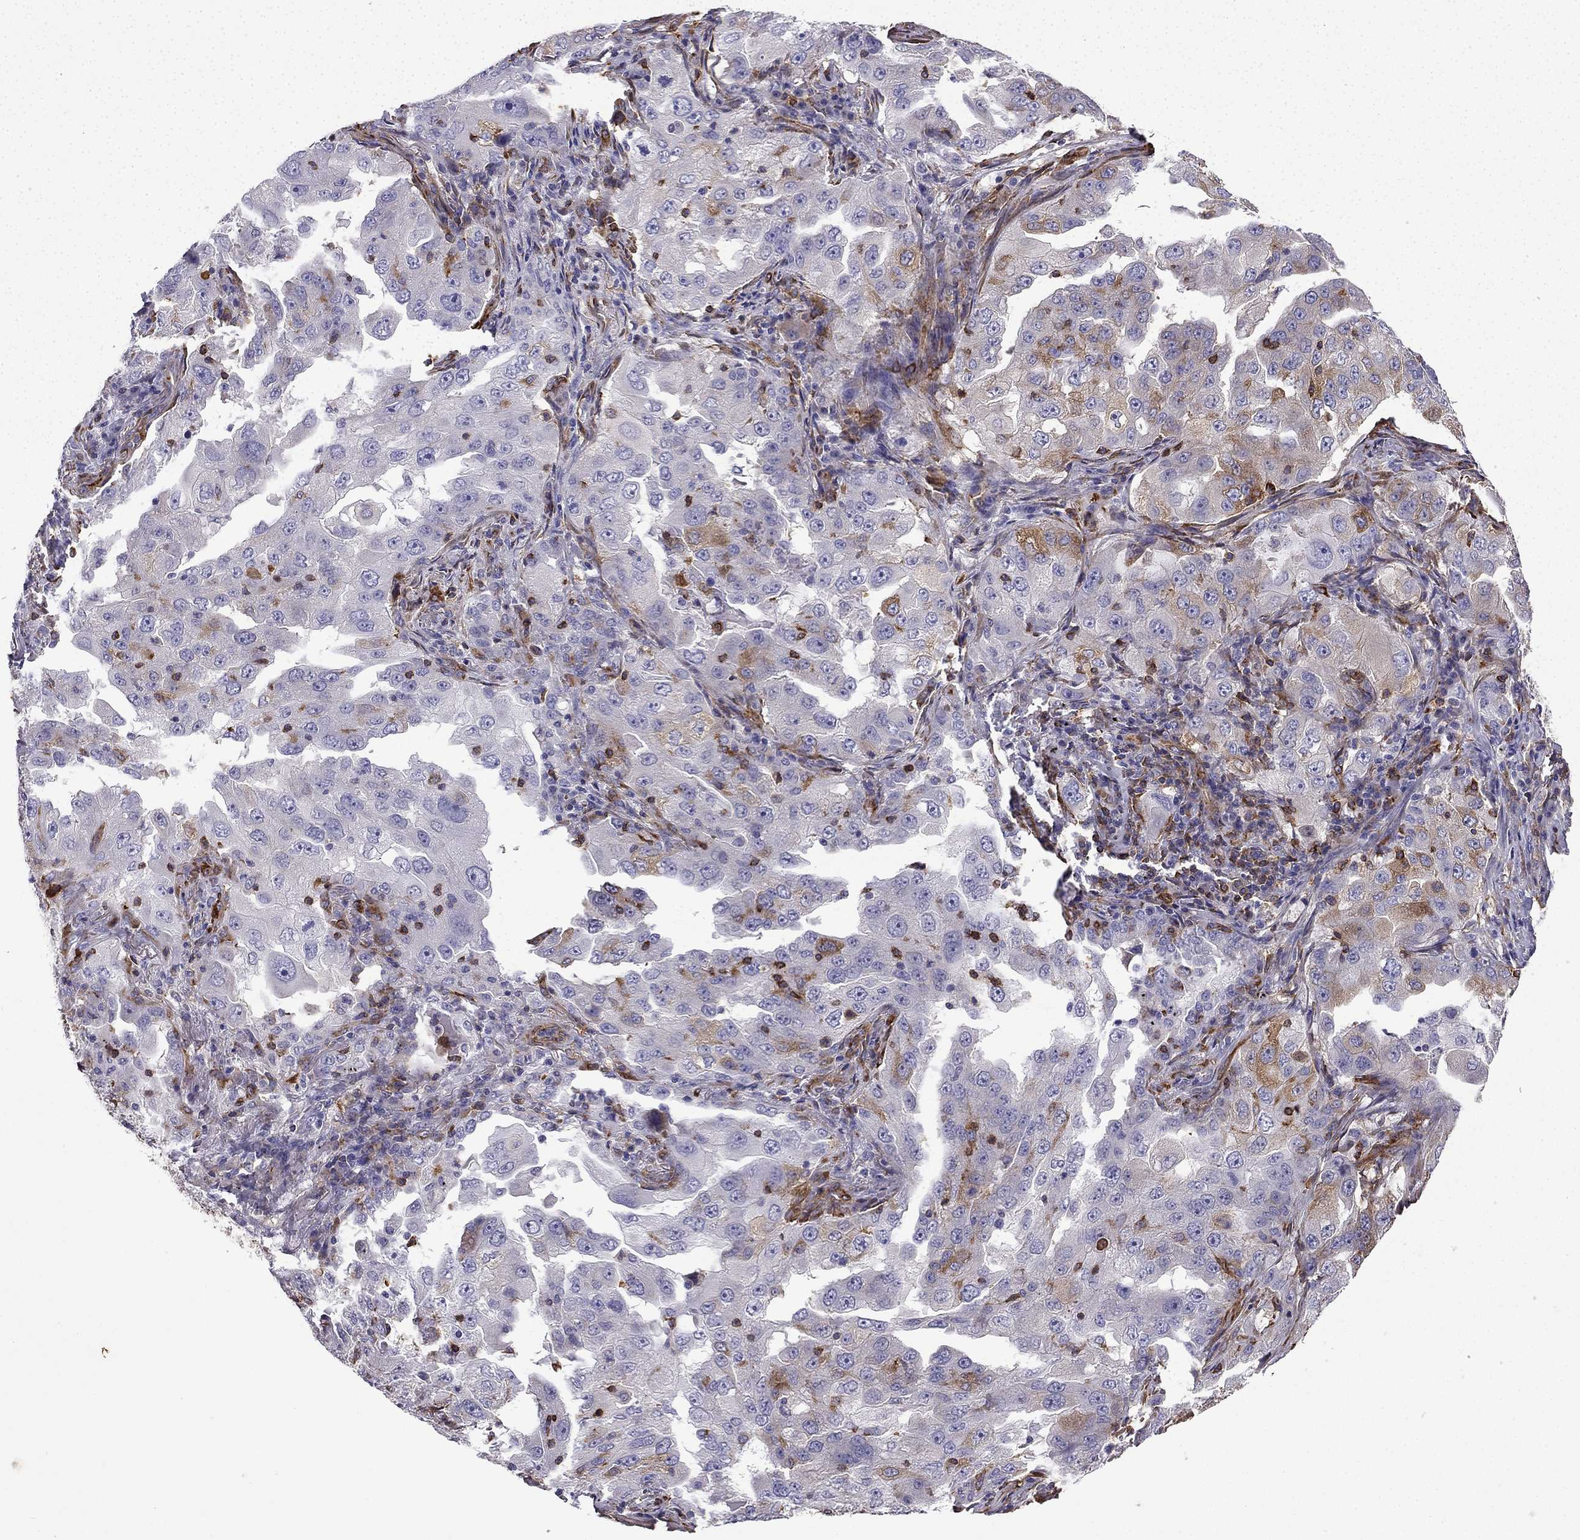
{"staining": {"intensity": "moderate", "quantity": "25%-75%", "location": "cytoplasmic/membranous"}, "tissue": "lung cancer", "cell_type": "Tumor cells", "image_type": "cancer", "snomed": [{"axis": "morphology", "description": "Adenocarcinoma, NOS"}, {"axis": "topography", "description": "Lung"}], "caption": "Immunohistochemical staining of human lung adenocarcinoma reveals medium levels of moderate cytoplasmic/membranous protein expression in about 25%-75% of tumor cells.", "gene": "MAP4", "patient": {"sex": "female", "age": 61}}